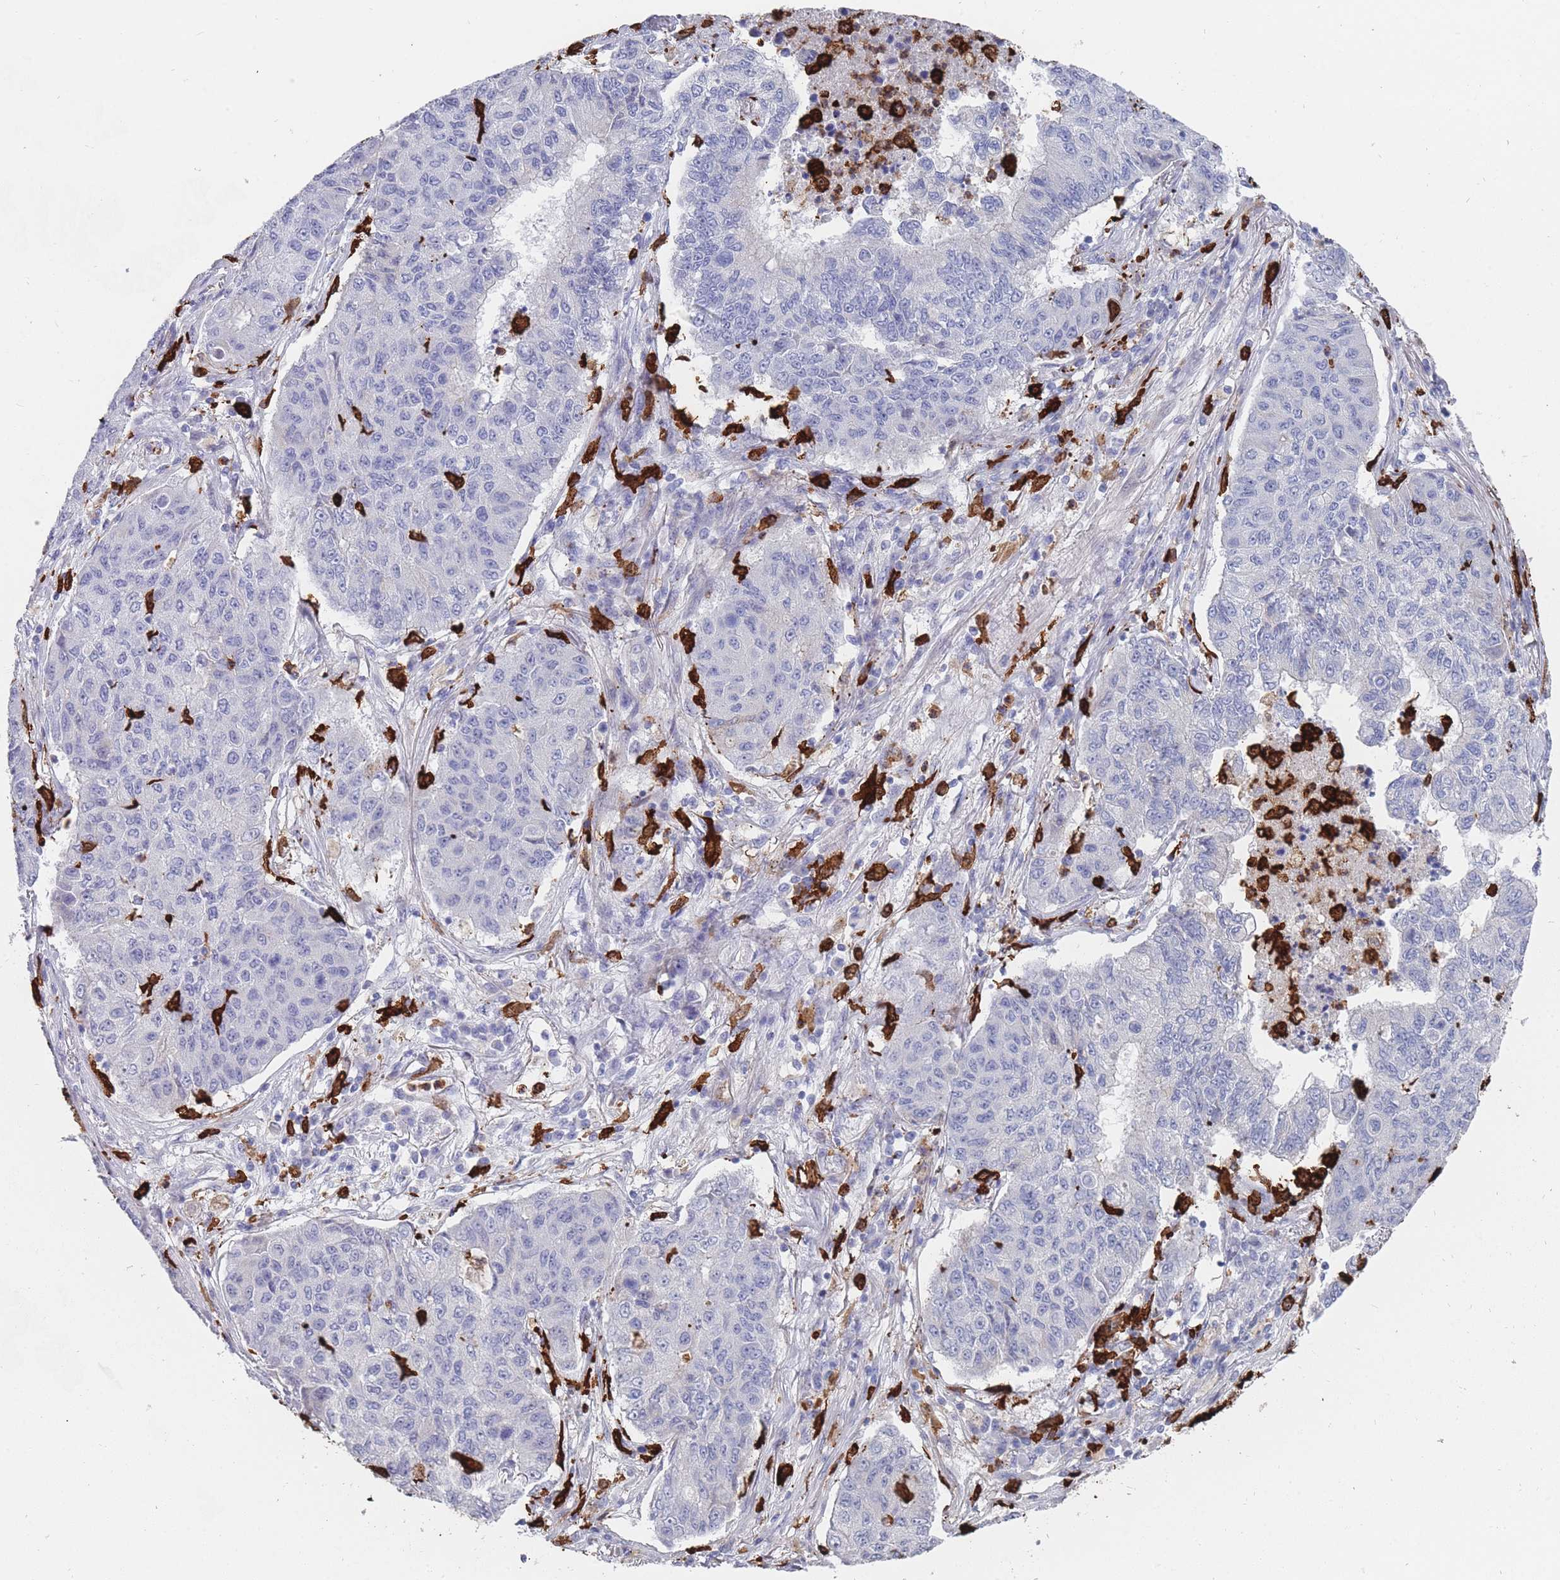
{"staining": {"intensity": "negative", "quantity": "none", "location": "none"}, "tissue": "lung cancer", "cell_type": "Tumor cells", "image_type": "cancer", "snomed": [{"axis": "morphology", "description": "Squamous cell carcinoma, NOS"}, {"axis": "topography", "description": "Lung"}], "caption": "Immunohistochemistry image of human lung cancer stained for a protein (brown), which reveals no staining in tumor cells.", "gene": "AIF1", "patient": {"sex": "male", "age": 74}}